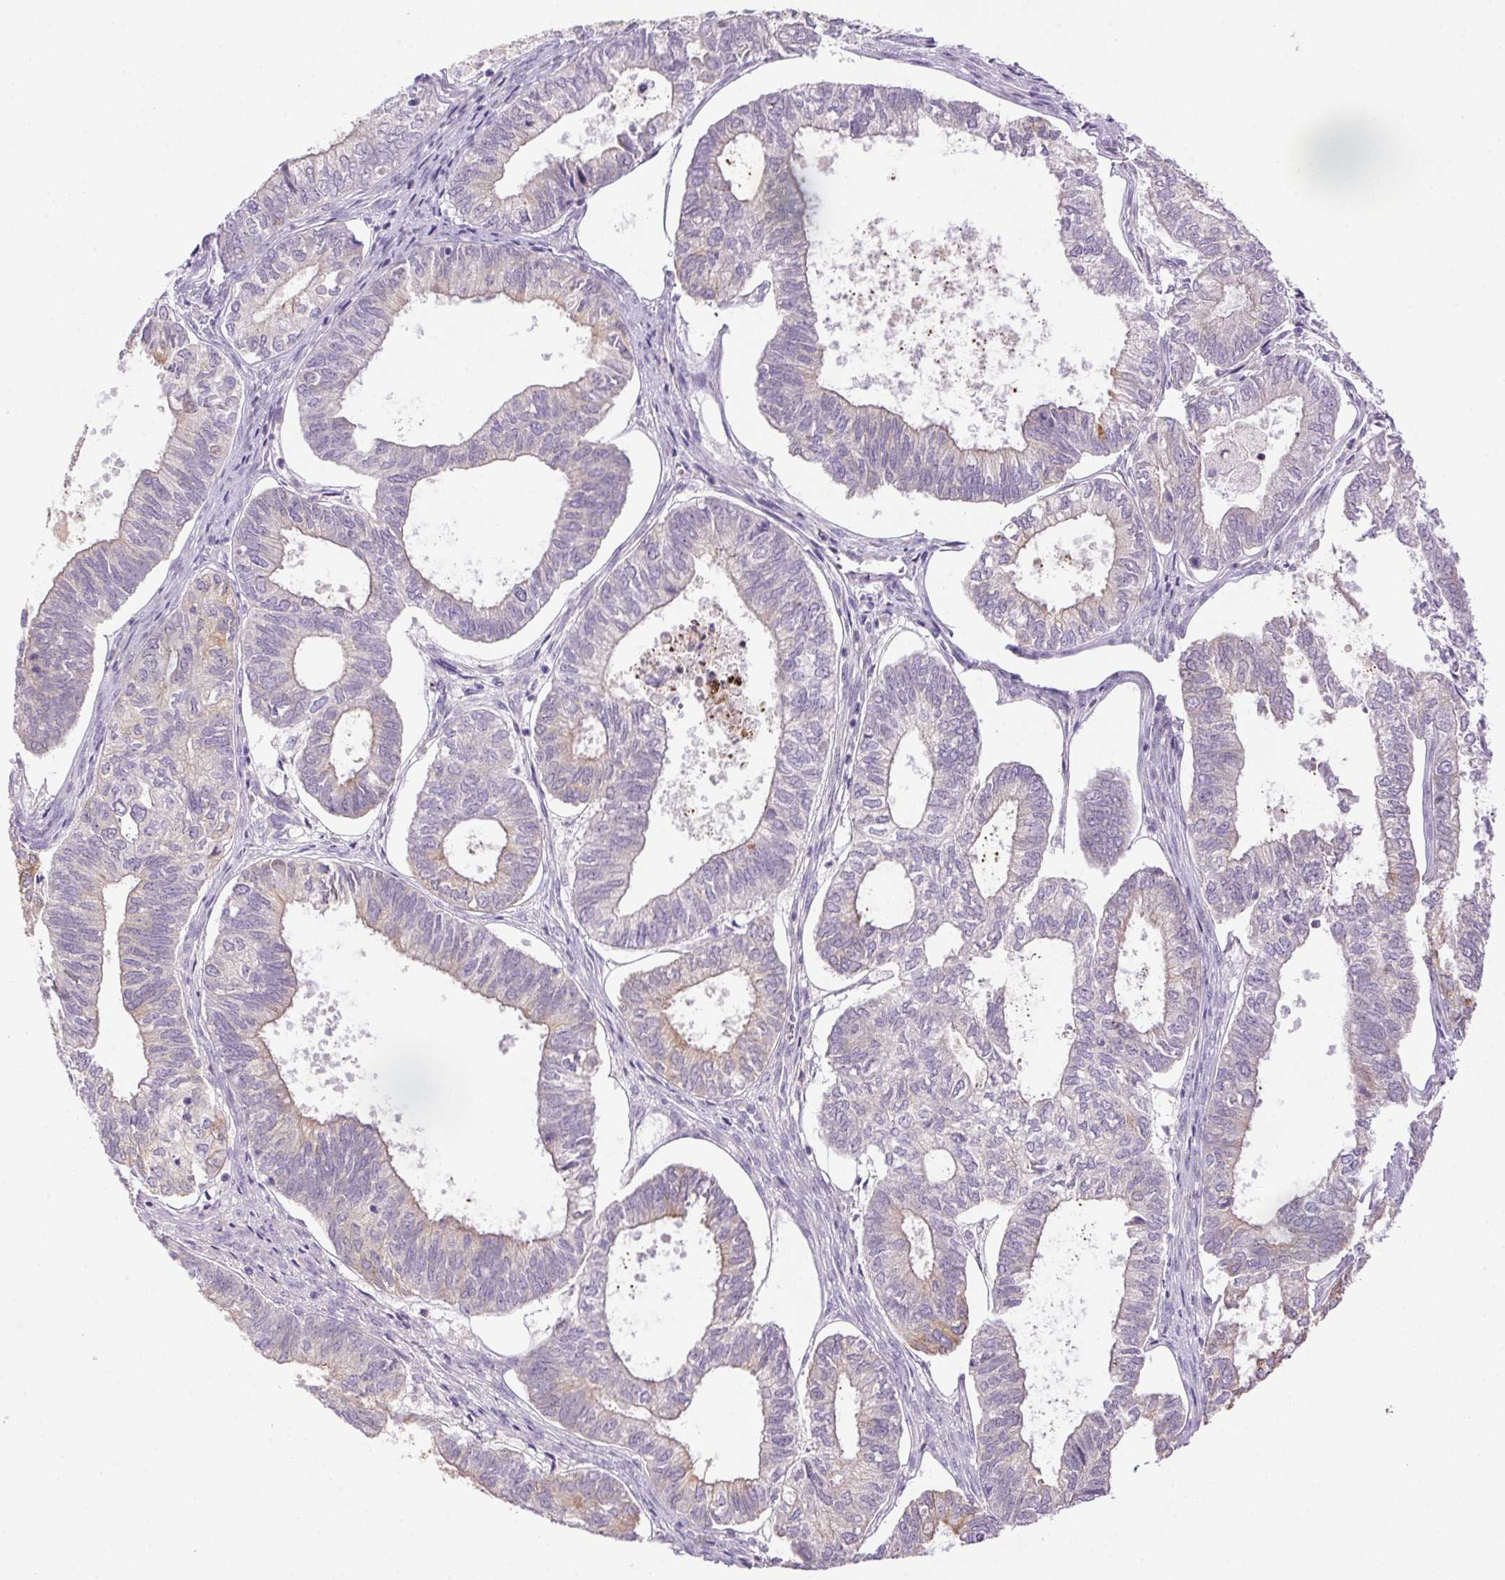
{"staining": {"intensity": "weak", "quantity": "<25%", "location": "cytoplasmic/membranous"}, "tissue": "ovarian cancer", "cell_type": "Tumor cells", "image_type": "cancer", "snomed": [{"axis": "morphology", "description": "Carcinoma, endometroid"}, {"axis": "topography", "description": "Ovary"}], "caption": "Immunohistochemistry (IHC) of human endometroid carcinoma (ovarian) demonstrates no staining in tumor cells. (DAB immunohistochemistry with hematoxylin counter stain).", "gene": "LRRTM1", "patient": {"sex": "female", "age": 64}}